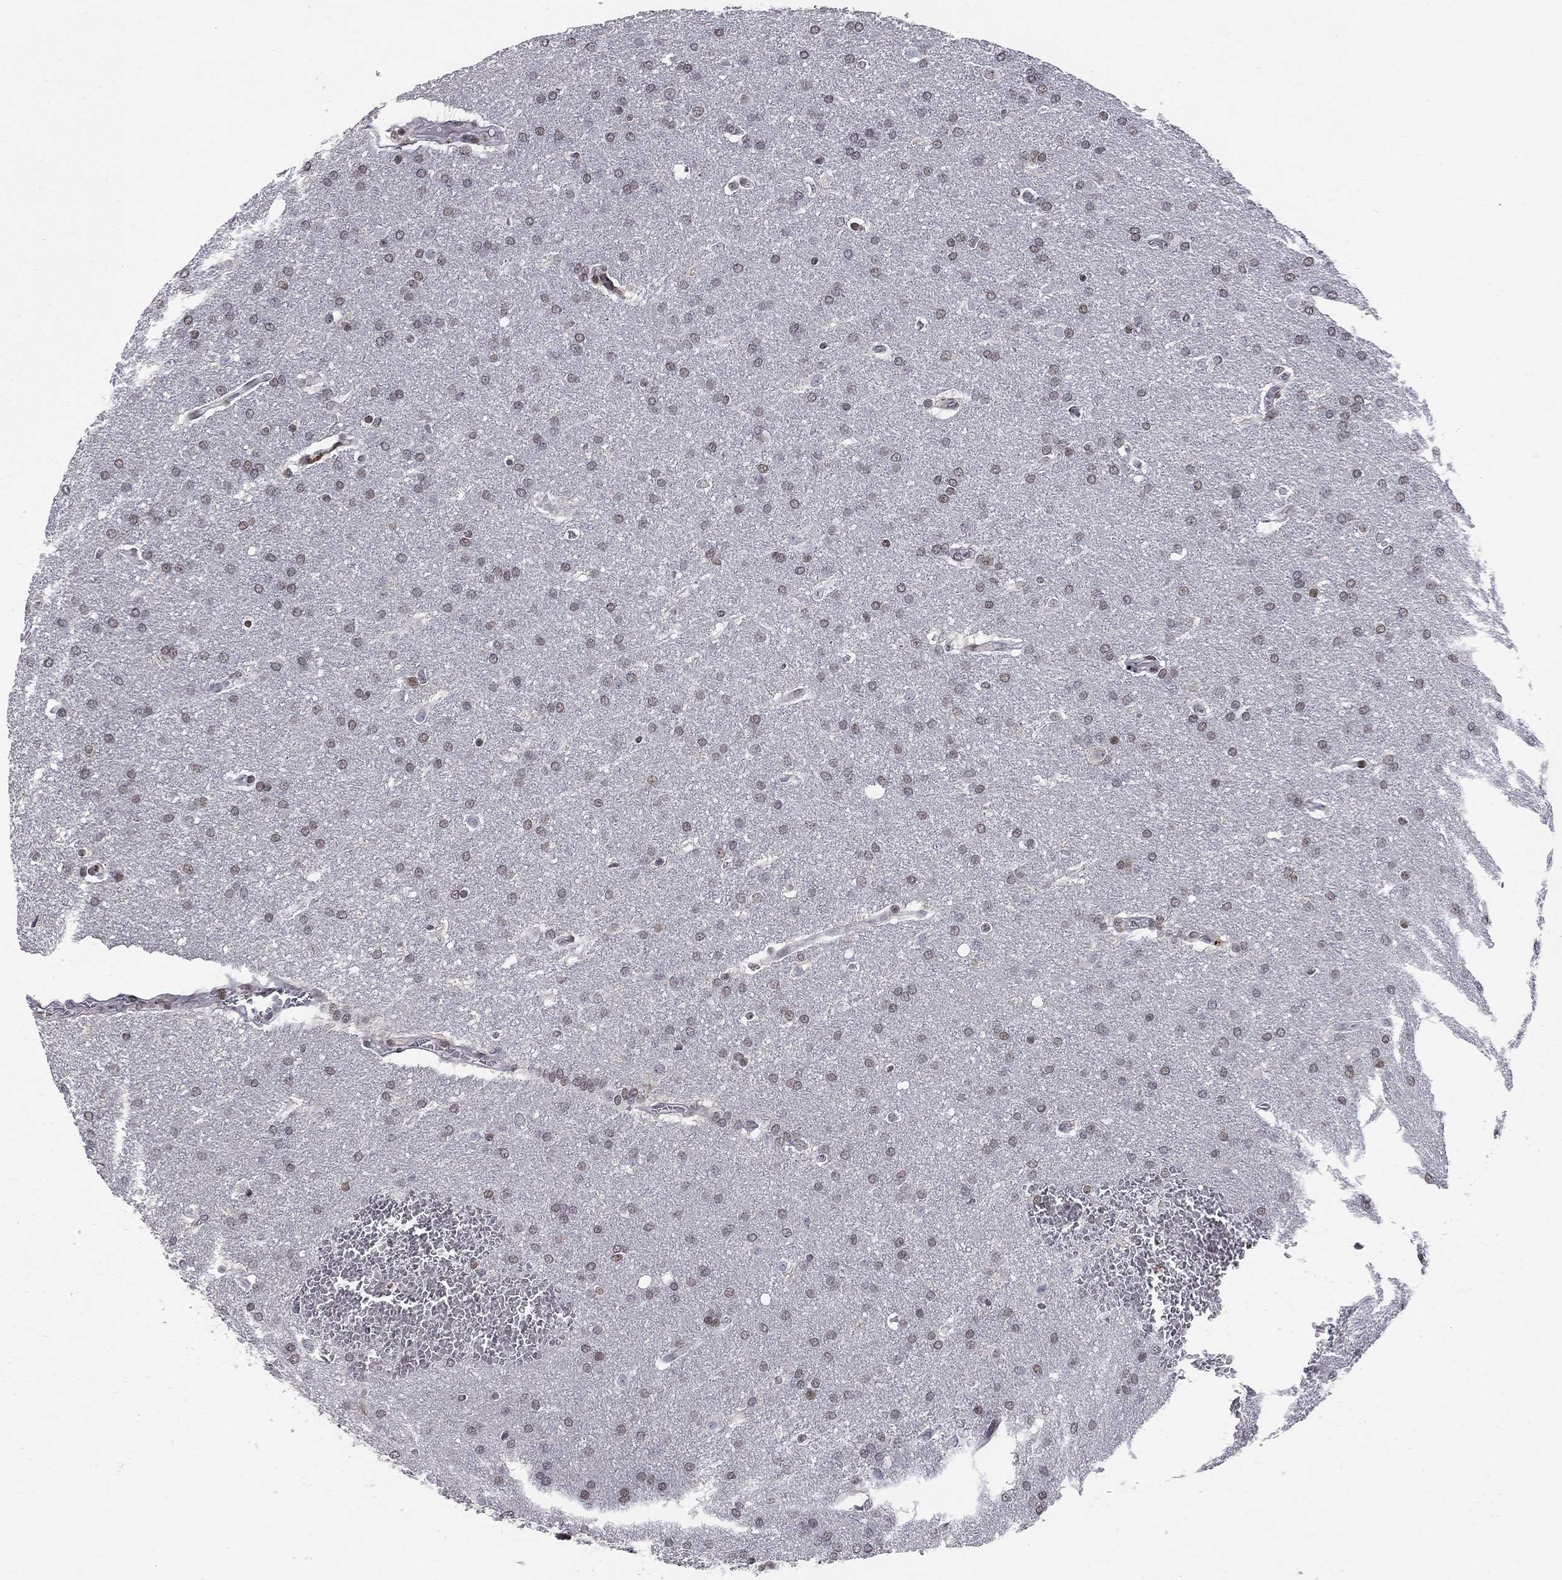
{"staining": {"intensity": "moderate", "quantity": "<25%", "location": "nuclear"}, "tissue": "glioma", "cell_type": "Tumor cells", "image_type": "cancer", "snomed": [{"axis": "morphology", "description": "Glioma, malignant, Low grade"}, {"axis": "topography", "description": "Brain"}], "caption": "Moderate nuclear staining is seen in about <25% of tumor cells in malignant glioma (low-grade).", "gene": "RNASEH2C", "patient": {"sex": "female", "age": 32}}